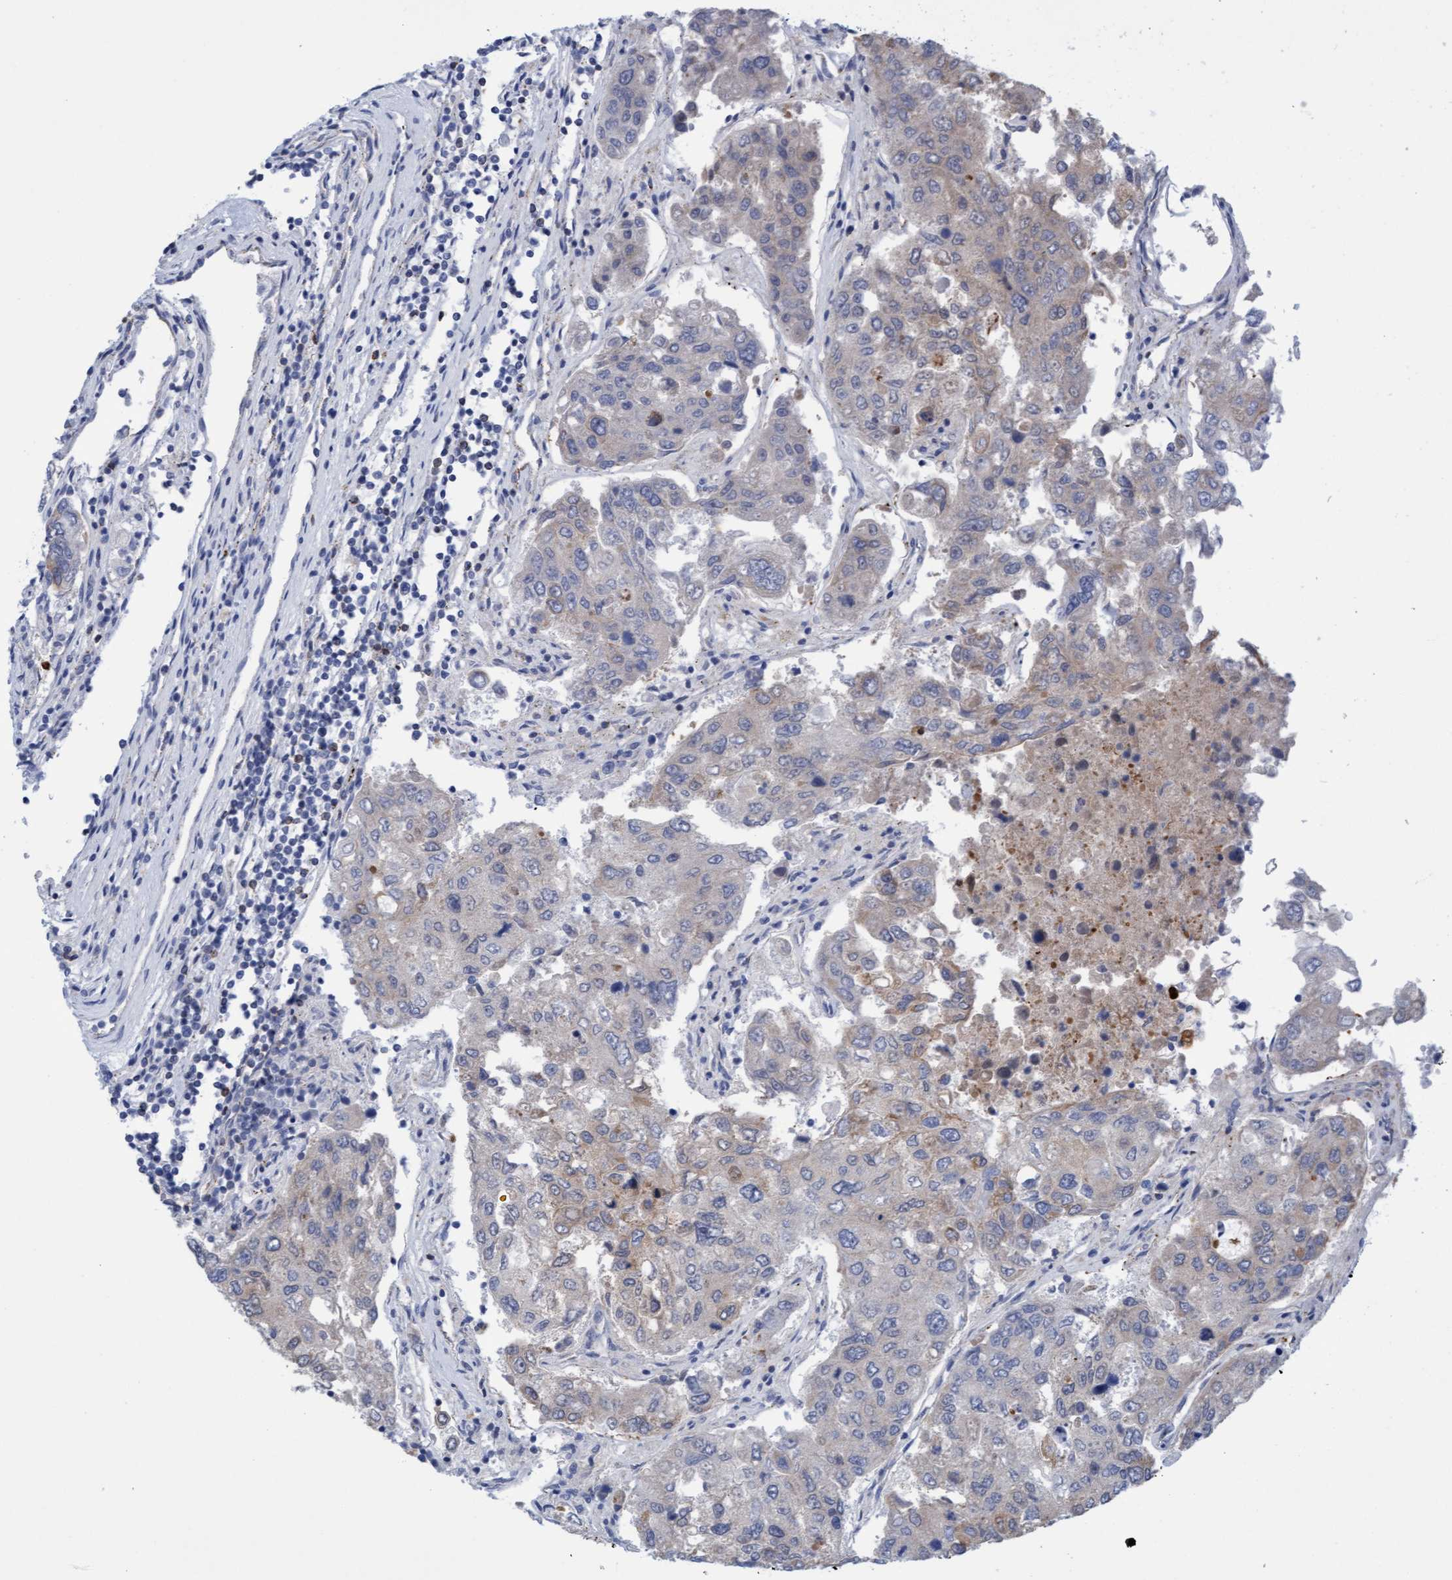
{"staining": {"intensity": "weak", "quantity": "<25%", "location": "cytoplasmic/membranous"}, "tissue": "urothelial cancer", "cell_type": "Tumor cells", "image_type": "cancer", "snomed": [{"axis": "morphology", "description": "Urothelial carcinoma, High grade"}, {"axis": "topography", "description": "Lymph node"}, {"axis": "topography", "description": "Urinary bladder"}], "caption": "Tumor cells are negative for brown protein staining in high-grade urothelial carcinoma.", "gene": "SGSH", "patient": {"sex": "male", "age": 51}}